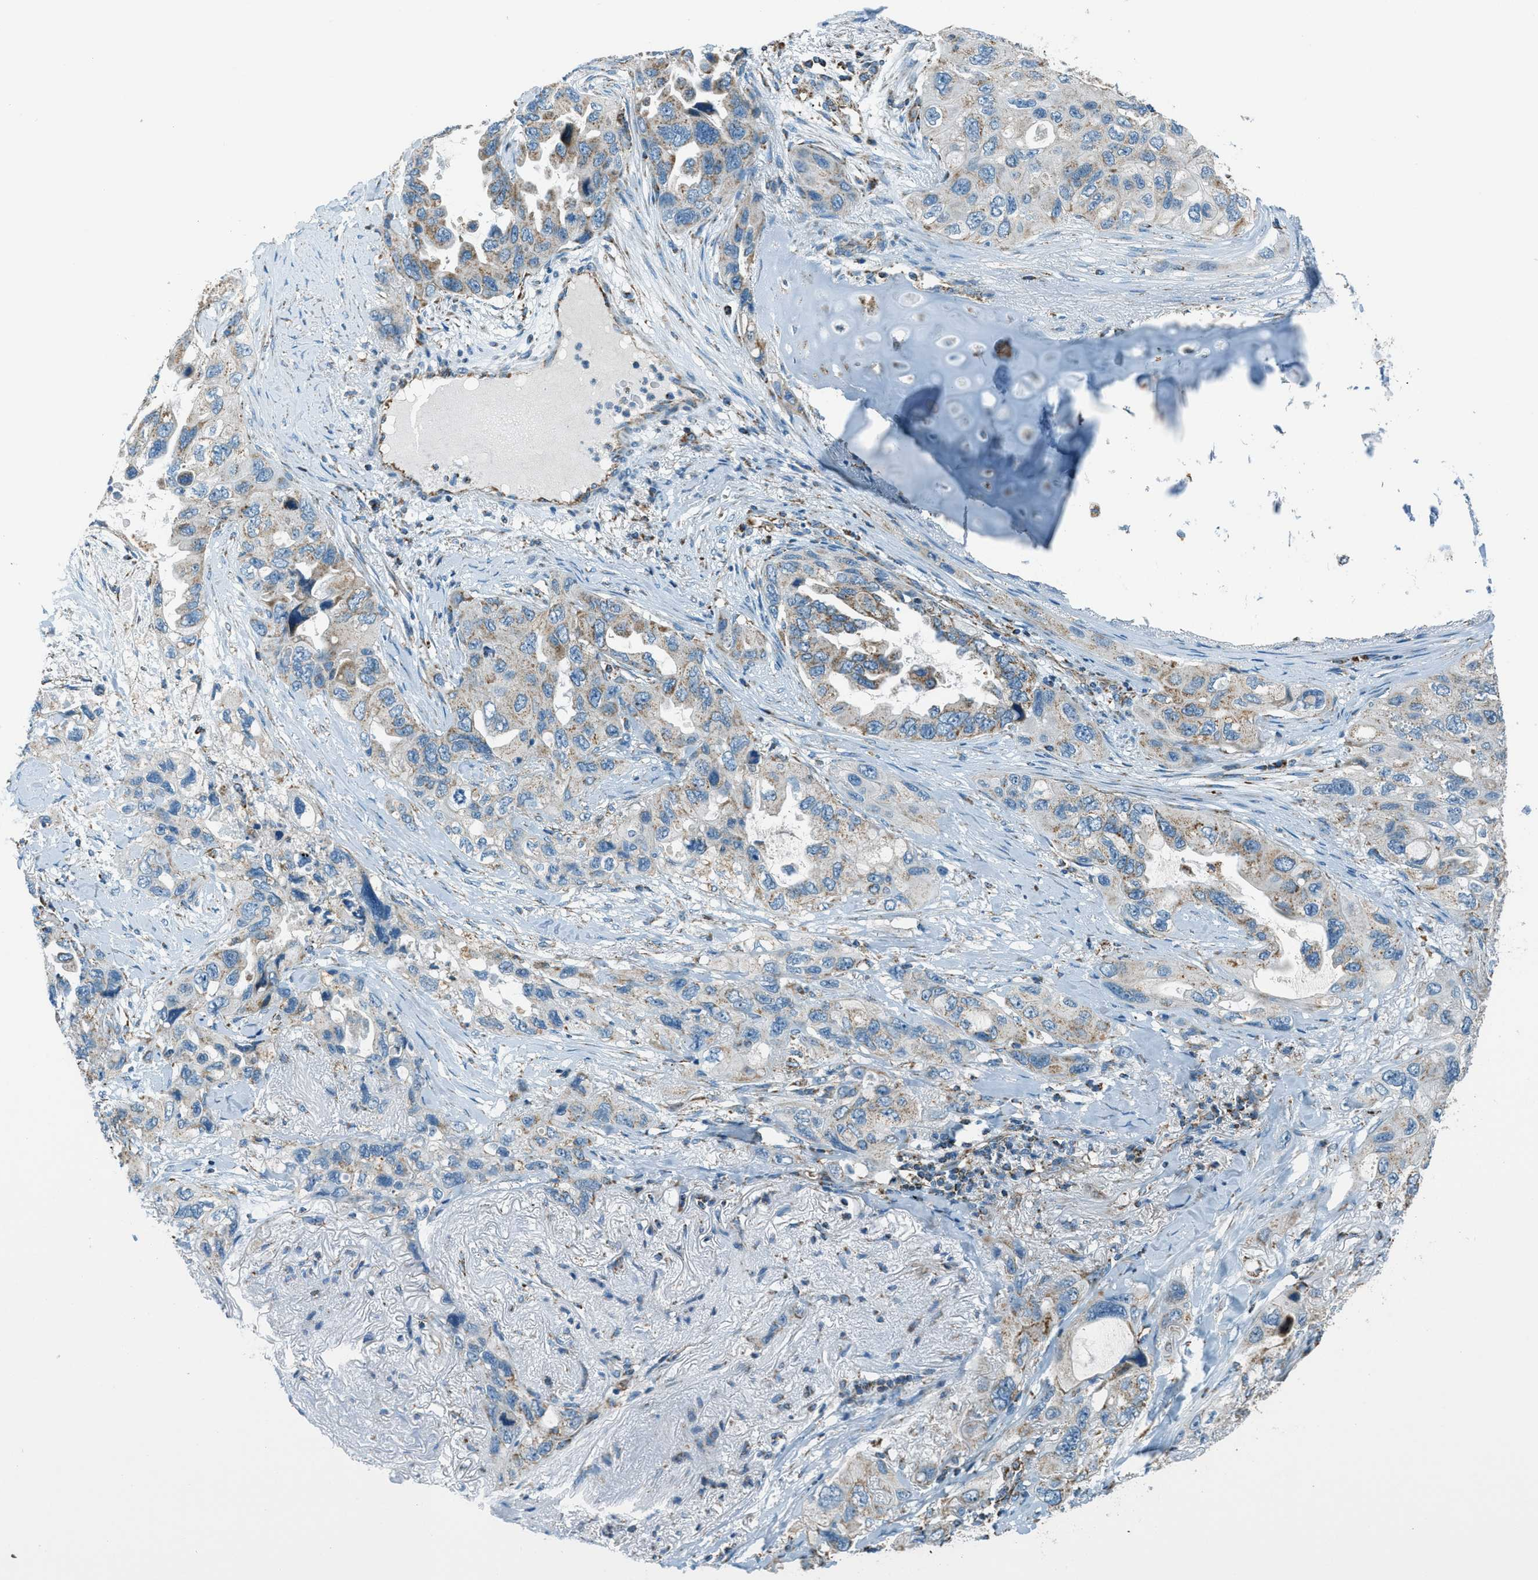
{"staining": {"intensity": "moderate", "quantity": "<25%", "location": "cytoplasmic/membranous"}, "tissue": "lung cancer", "cell_type": "Tumor cells", "image_type": "cancer", "snomed": [{"axis": "morphology", "description": "Squamous cell carcinoma, NOS"}, {"axis": "topography", "description": "Lung"}], "caption": "There is low levels of moderate cytoplasmic/membranous staining in tumor cells of lung cancer (squamous cell carcinoma), as demonstrated by immunohistochemical staining (brown color).", "gene": "CHST15", "patient": {"sex": "female", "age": 73}}